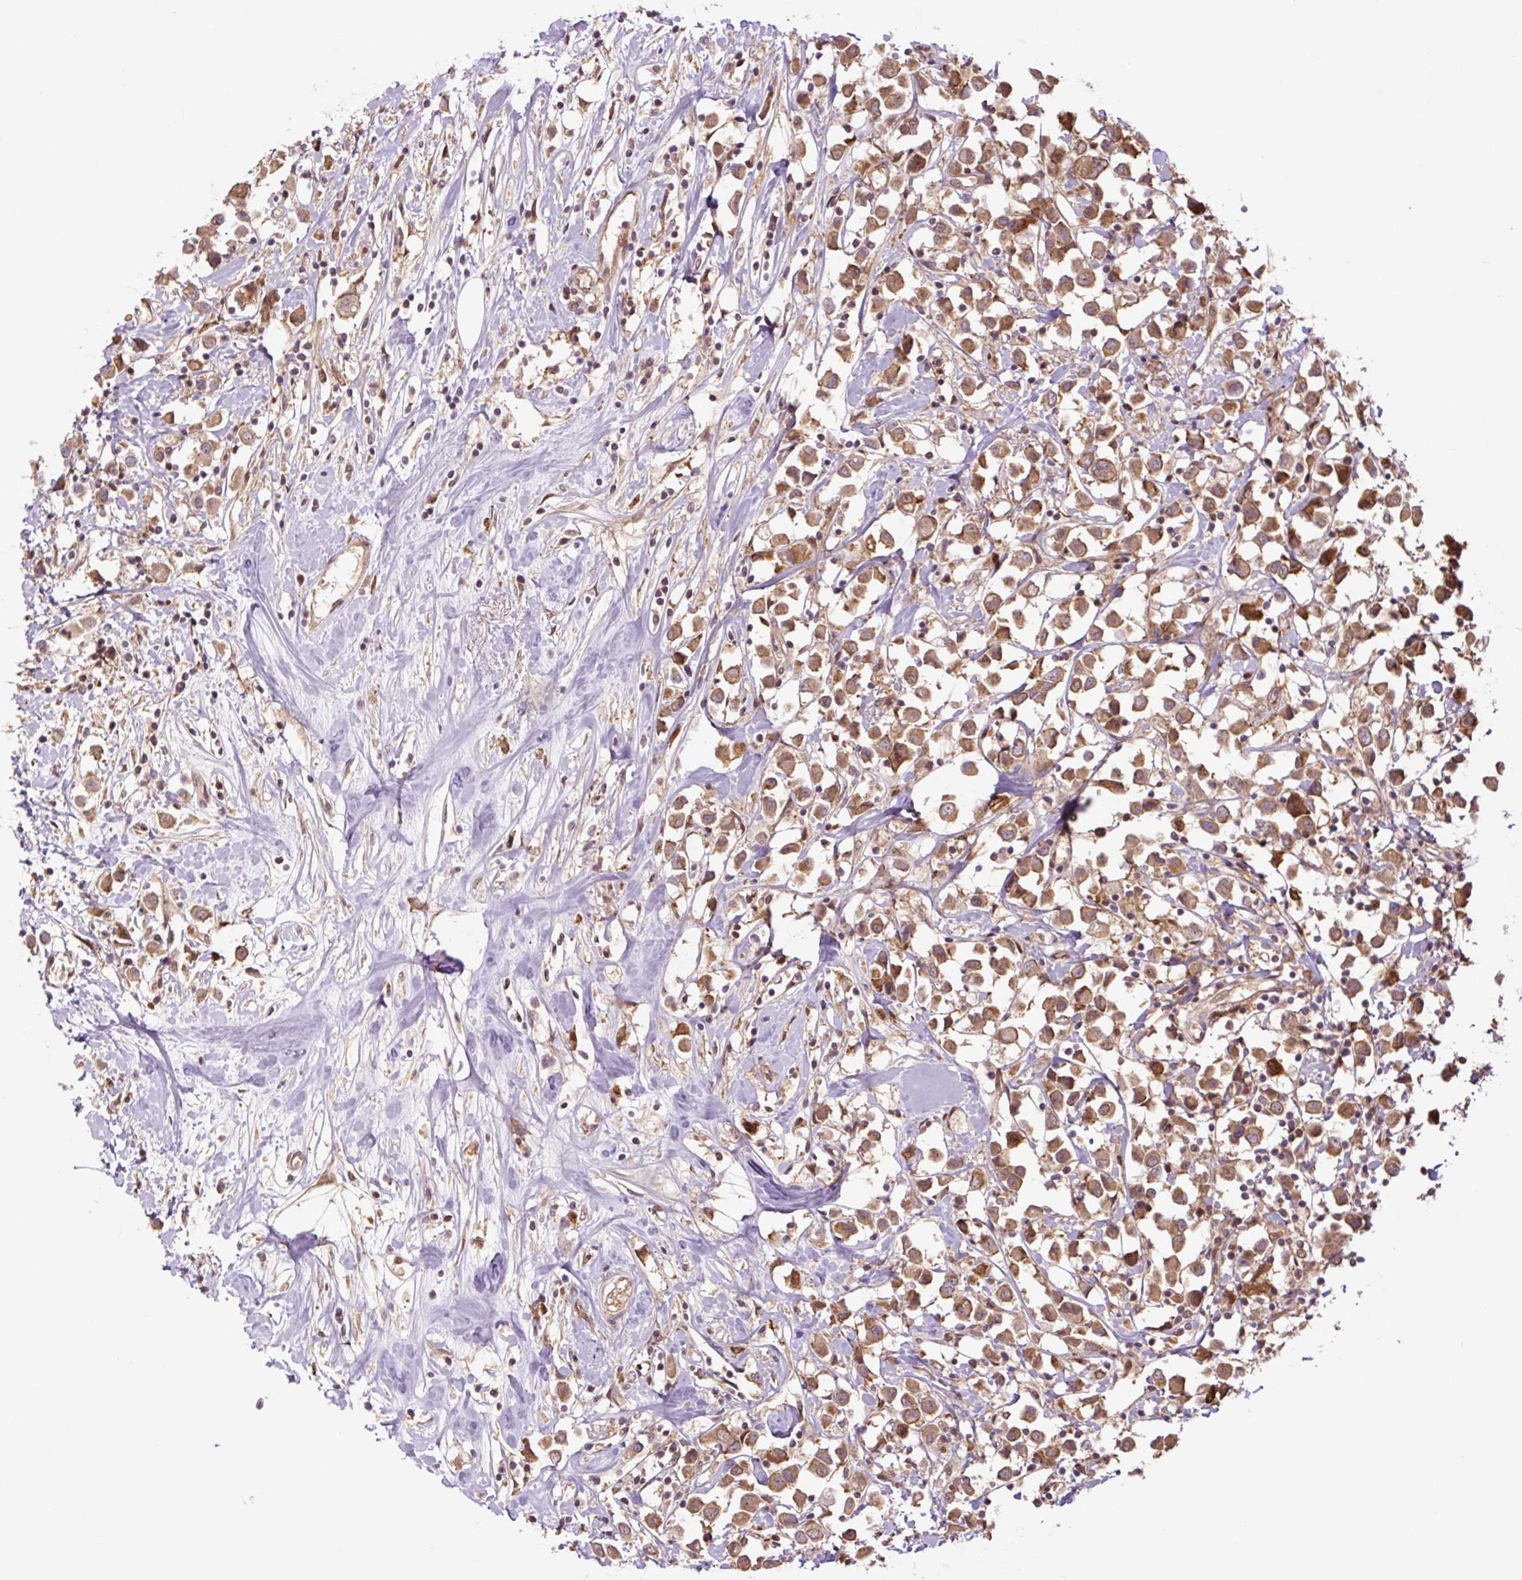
{"staining": {"intensity": "moderate", "quantity": ">75%", "location": "cytoplasmic/membranous"}, "tissue": "breast cancer", "cell_type": "Tumor cells", "image_type": "cancer", "snomed": [{"axis": "morphology", "description": "Duct carcinoma"}, {"axis": "topography", "description": "Breast"}], "caption": "A photomicrograph of human infiltrating ductal carcinoma (breast) stained for a protein displays moderate cytoplasmic/membranous brown staining in tumor cells.", "gene": "TPT1", "patient": {"sex": "female", "age": 61}}